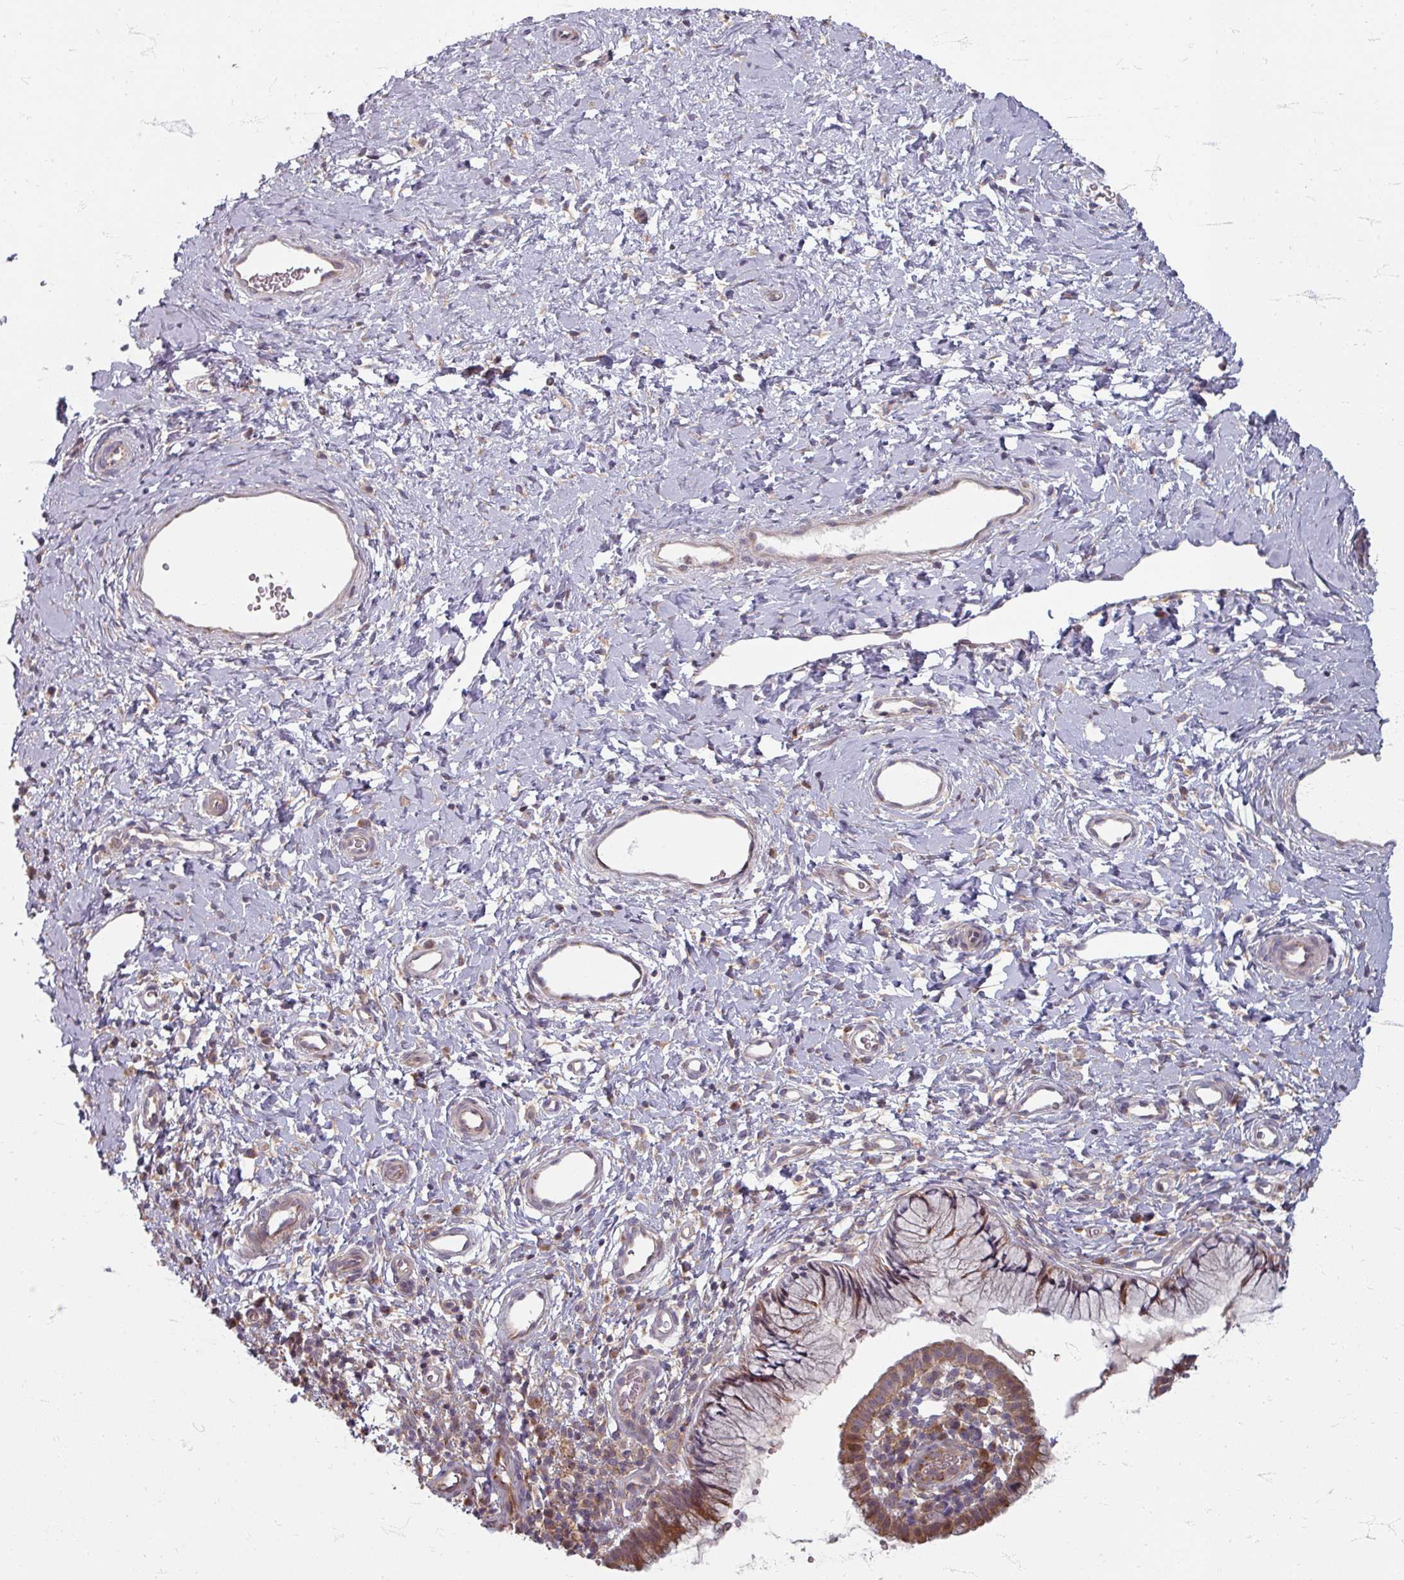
{"staining": {"intensity": "moderate", "quantity": ">75%", "location": "cytoplasmic/membranous"}, "tissue": "cervix", "cell_type": "Glandular cells", "image_type": "normal", "snomed": [{"axis": "morphology", "description": "Normal tissue, NOS"}, {"axis": "topography", "description": "Cervix"}], "caption": "High-power microscopy captured an immunohistochemistry (IHC) micrograph of normal cervix, revealing moderate cytoplasmic/membranous positivity in about >75% of glandular cells.", "gene": "STAM", "patient": {"sex": "female", "age": 36}}